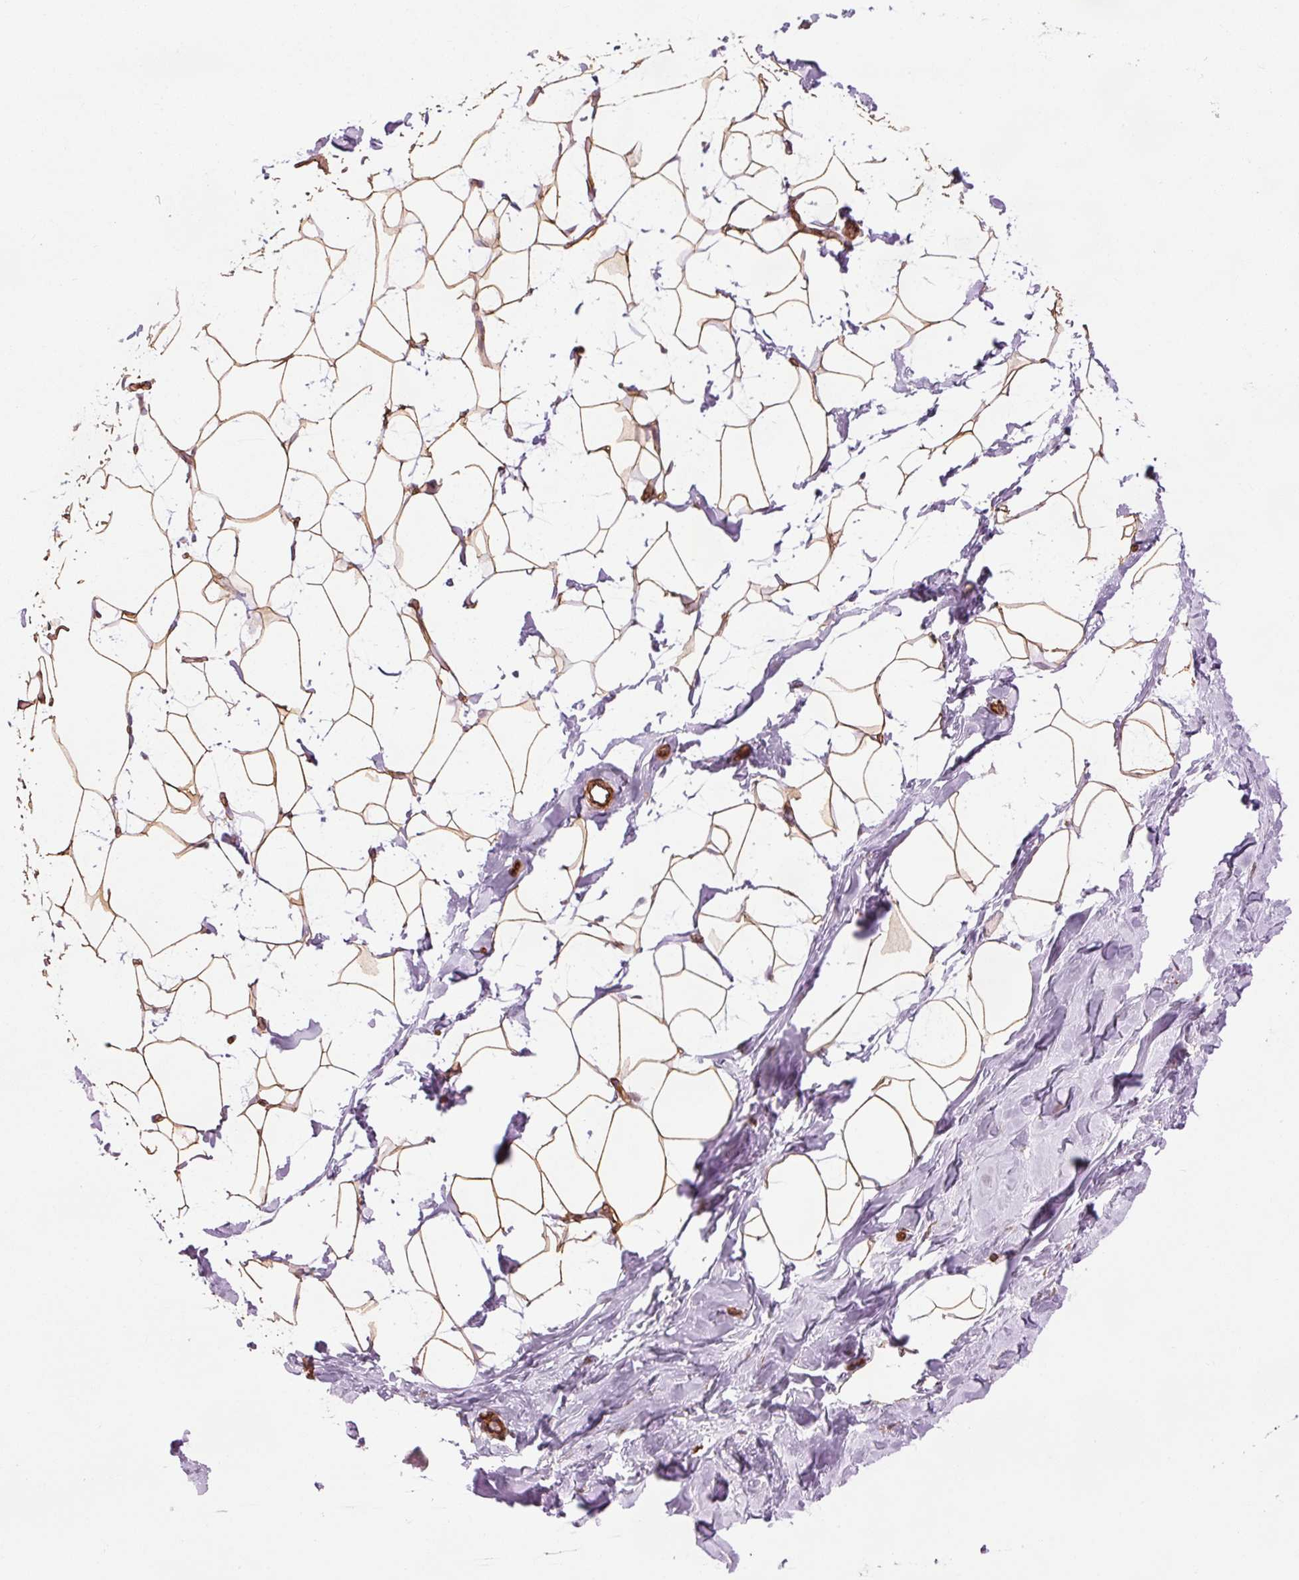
{"staining": {"intensity": "moderate", "quantity": ">75%", "location": "cytoplasmic/membranous"}, "tissue": "breast", "cell_type": "Adipocytes", "image_type": "normal", "snomed": [{"axis": "morphology", "description": "Normal tissue, NOS"}, {"axis": "topography", "description": "Breast"}], "caption": "Breast stained for a protein reveals moderate cytoplasmic/membranous positivity in adipocytes. (IHC, brightfield microscopy, high magnification).", "gene": "CAV1", "patient": {"sex": "female", "age": 23}}